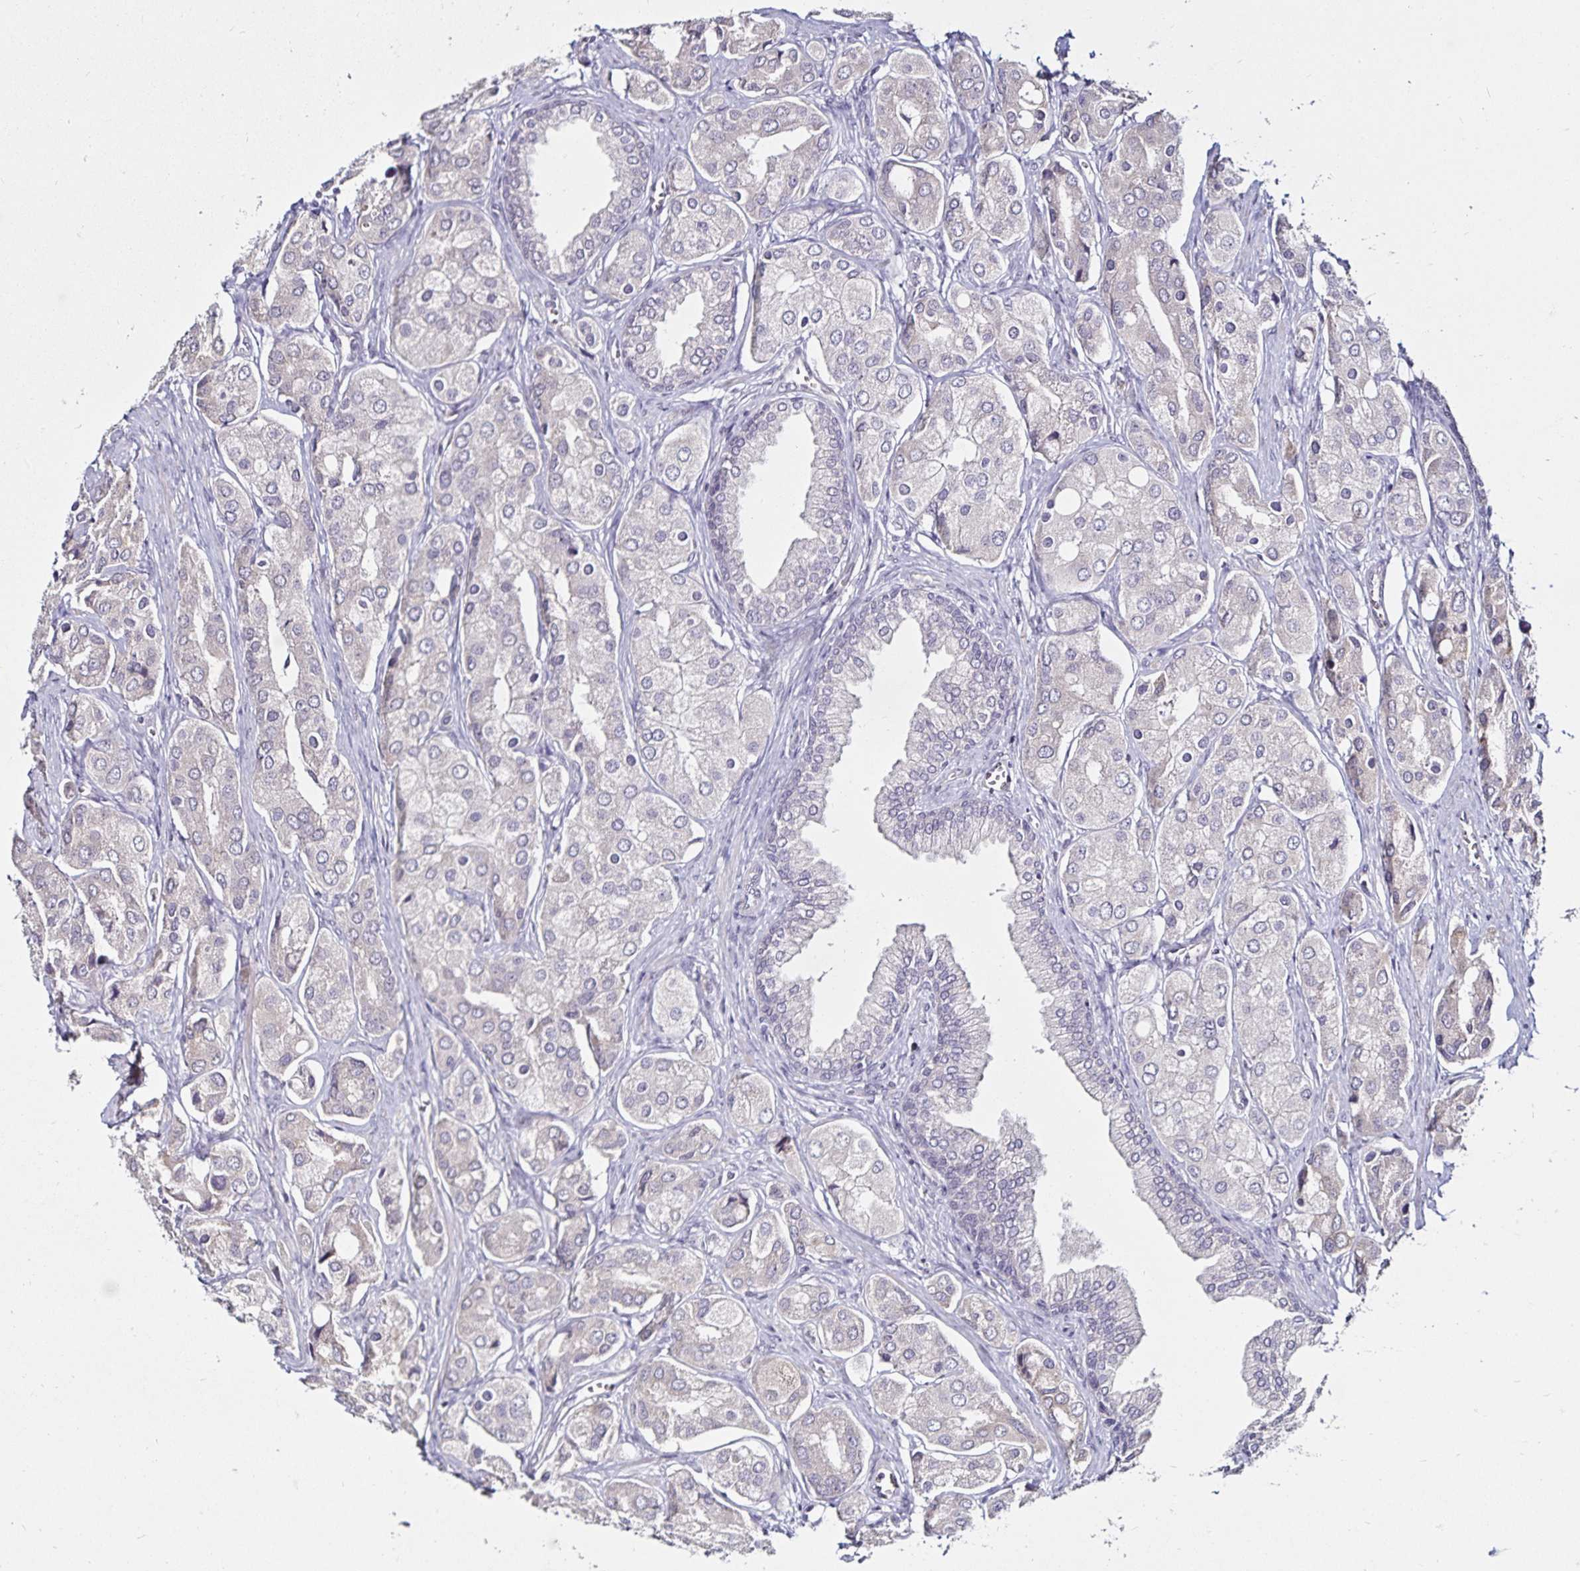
{"staining": {"intensity": "negative", "quantity": "none", "location": "none"}, "tissue": "prostate cancer", "cell_type": "Tumor cells", "image_type": "cancer", "snomed": [{"axis": "morphology", "description": "Adenocarcinoma, Low grade"}, {"axis": "topography", "description": "Prostate"}], "caption": "The IHC histopathology image has no significant positivity in tumor cells of prostate cancer (low-grade adenocarcinoma) tissue.", "gene": "ACSL5", "patient": {"sex": "male", "age": 69}}